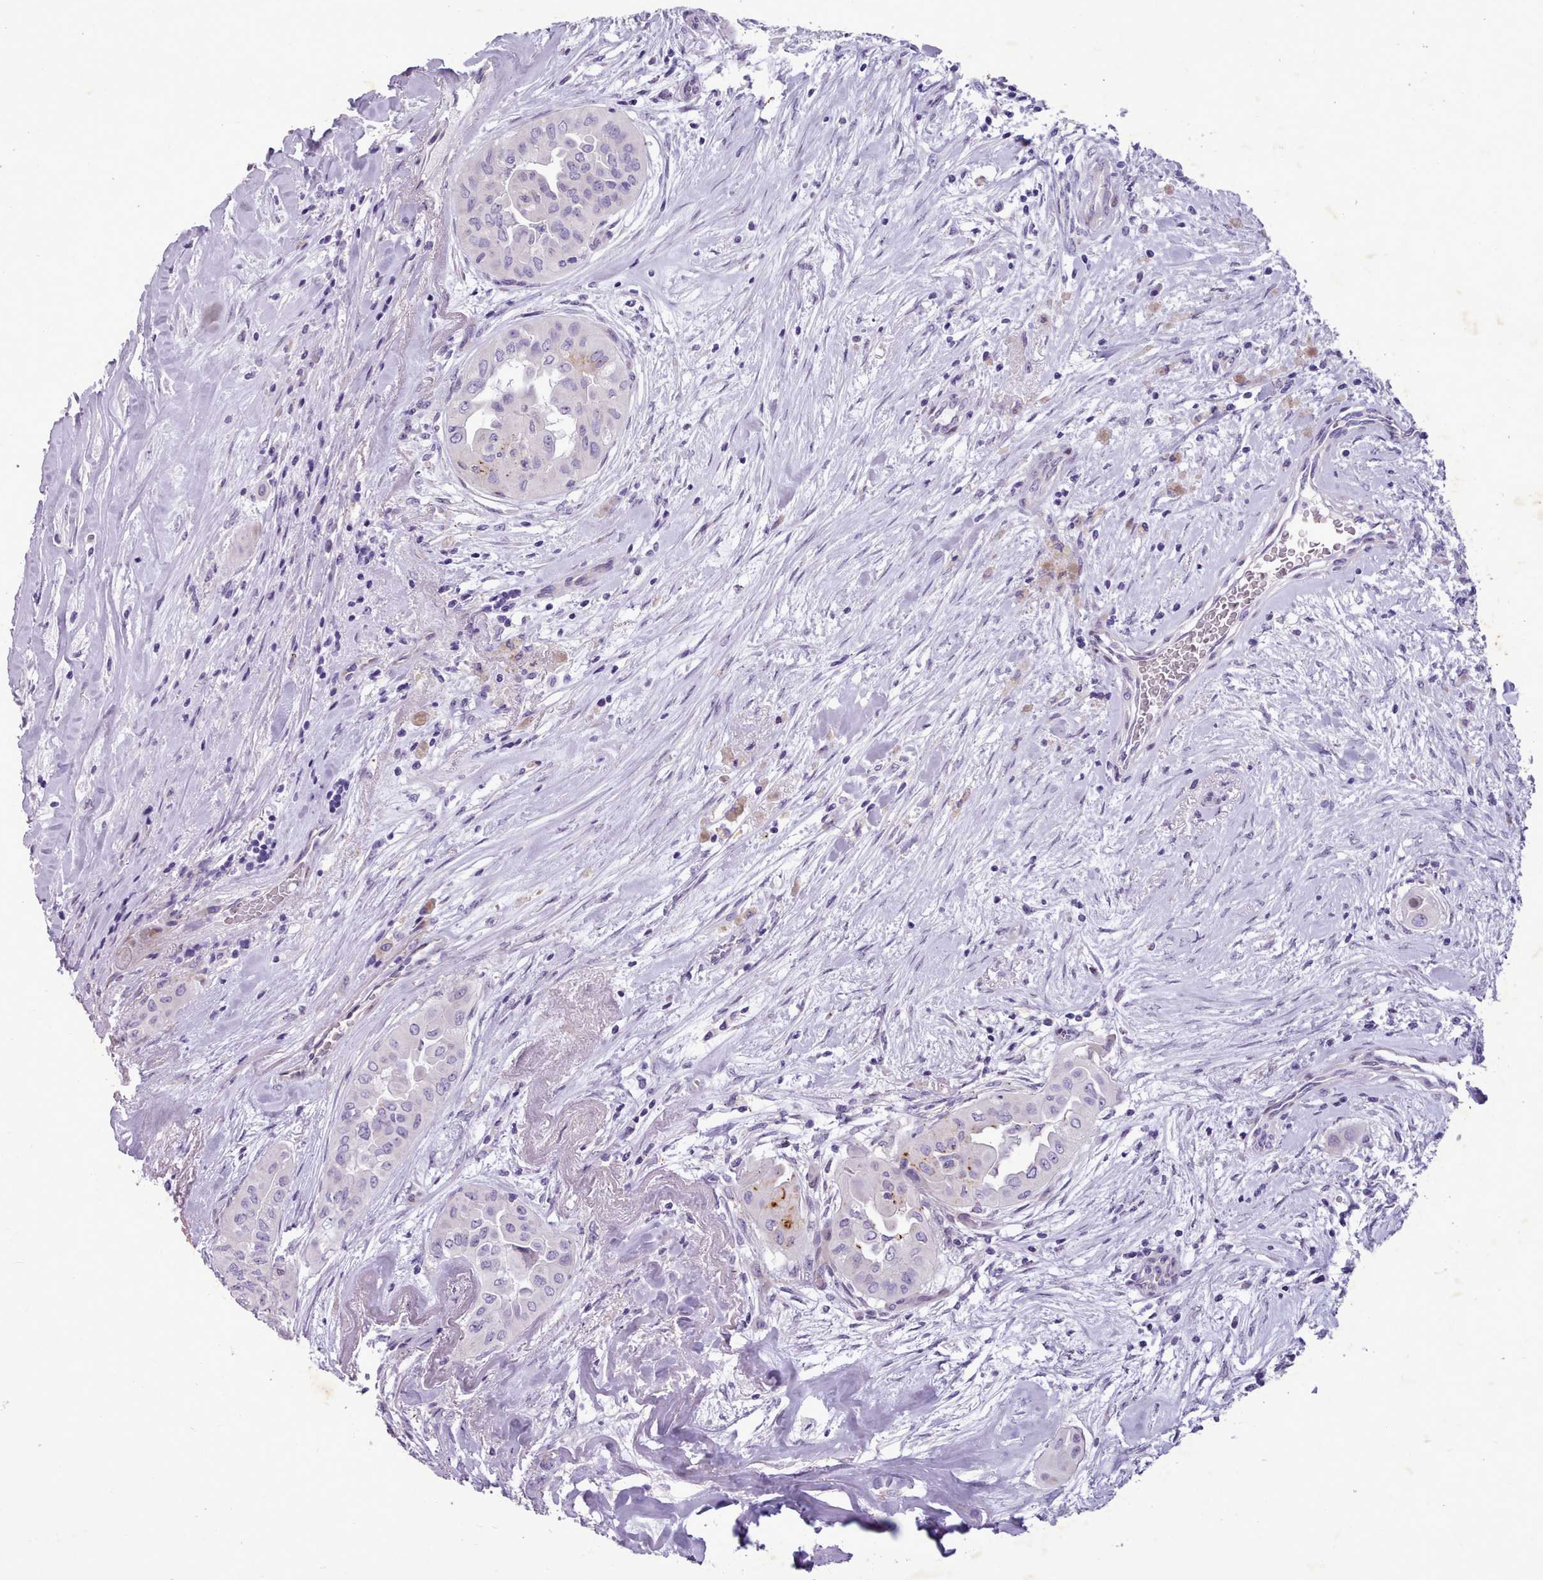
{"staining": {"intensity": "negative", "quantity": "none", "location": "none"}, "tissue": "thyroid cancer", "cell_type": "Tumor cells", "image_type": "cancer", "snomed": [{"axis": "morphology", "description": "Papillary adenocarcinoma, NOS"}, {"axis": "topography", "description": "Thyroid gland"}], "caption": "Tumor cells are negative for protein expression in human thyroid papillary adenocarcinoma.", "gene": "KCNT2", "patient": {"sex": "female", "age": 59}}